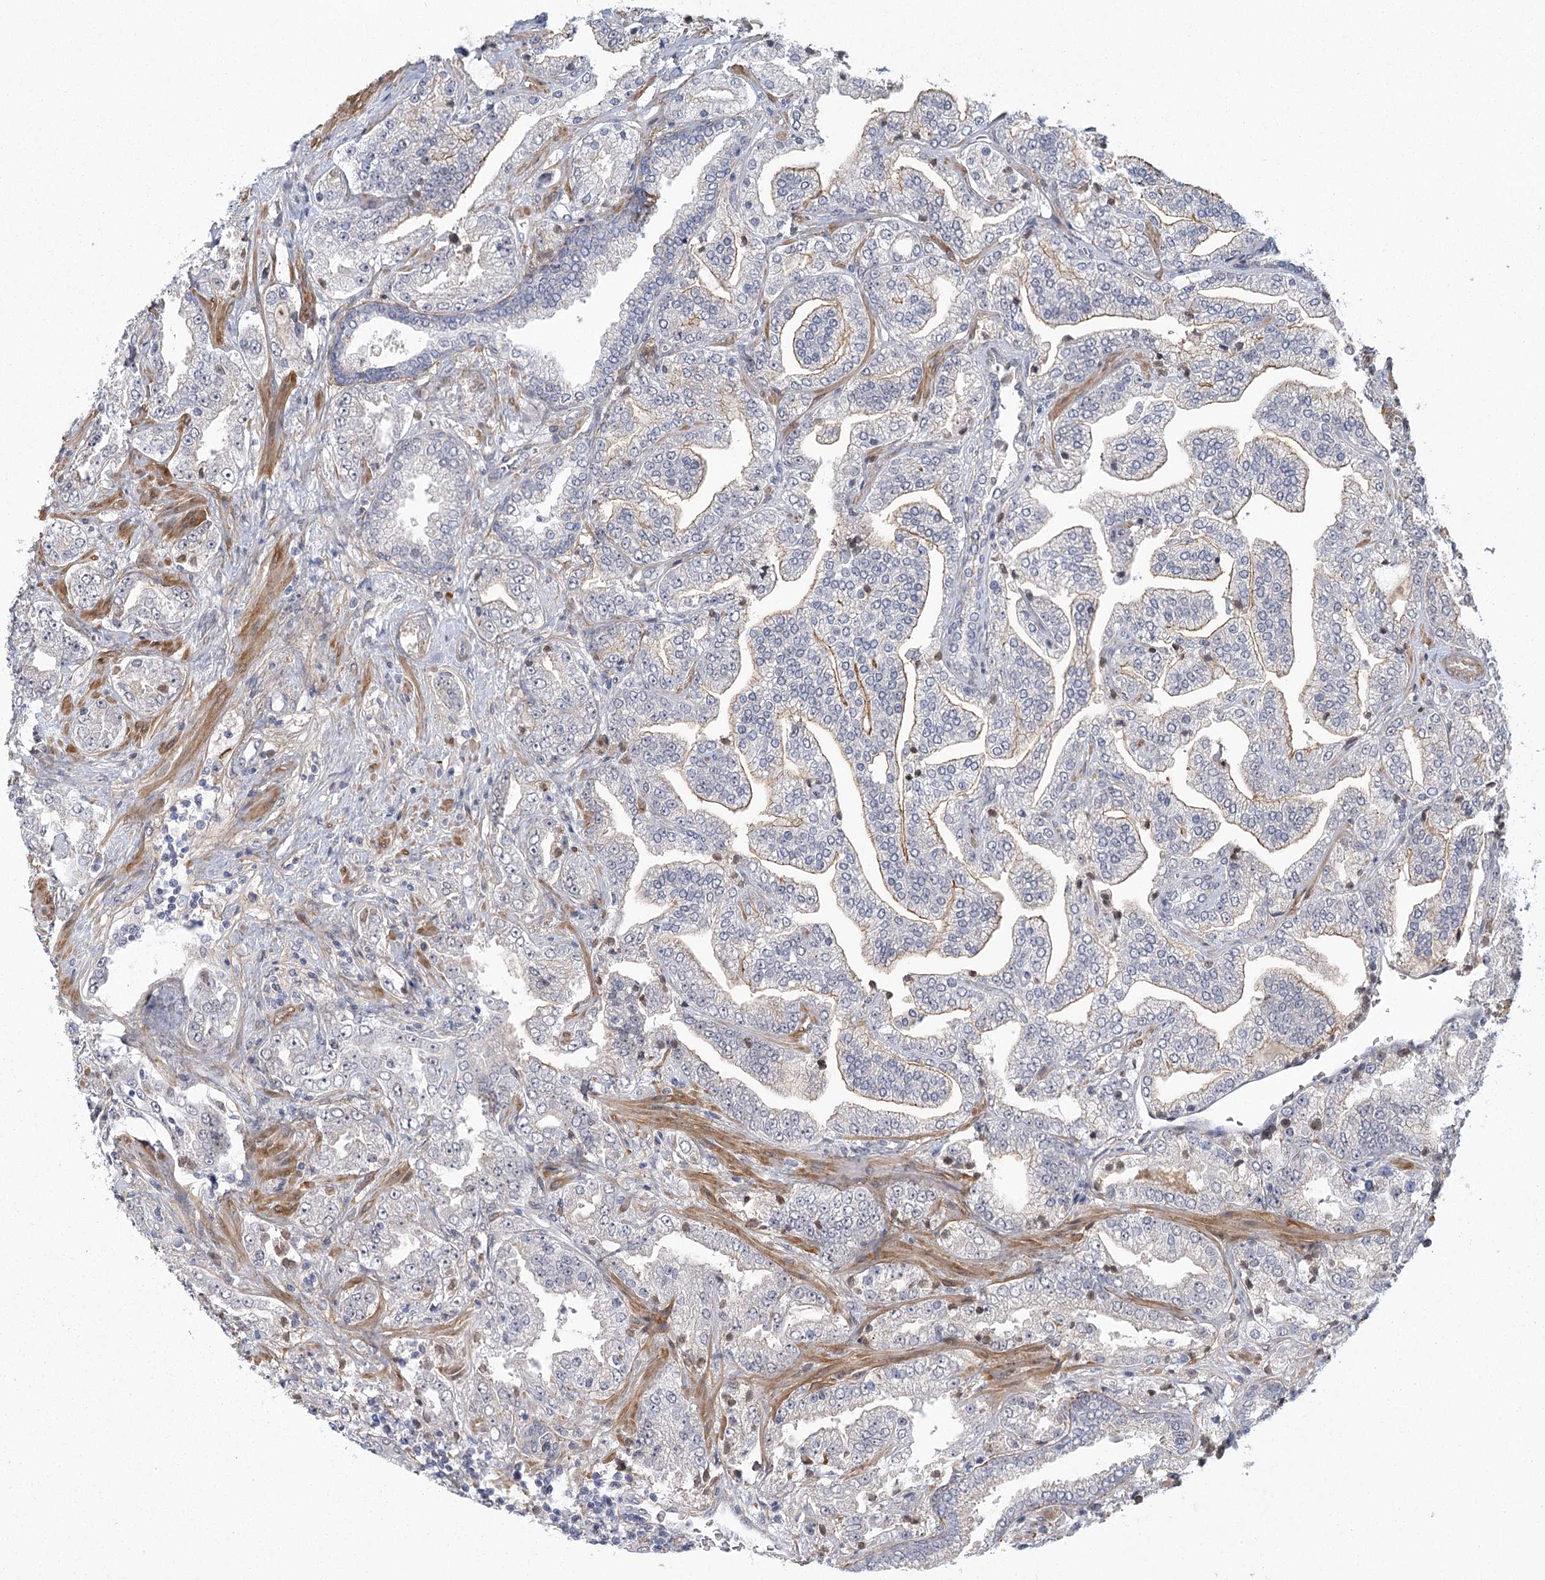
{"staining": {"intensity": "negative", "quantity": "none", "location": "none"}, "tissue": "prostate cancer", "cell_type": "Tumor cells", "image_type": "cancer", "snomed": [{"axis": "morphology", "description": "Adenocarcinoma, High grade"}, {"axis": "topography", "description": "Prostate"}], "caption": "Tumor cells show no significant expression in prostate cancer.", "gene": "MED28", "patient": {"sex": "male", "age": 64}}